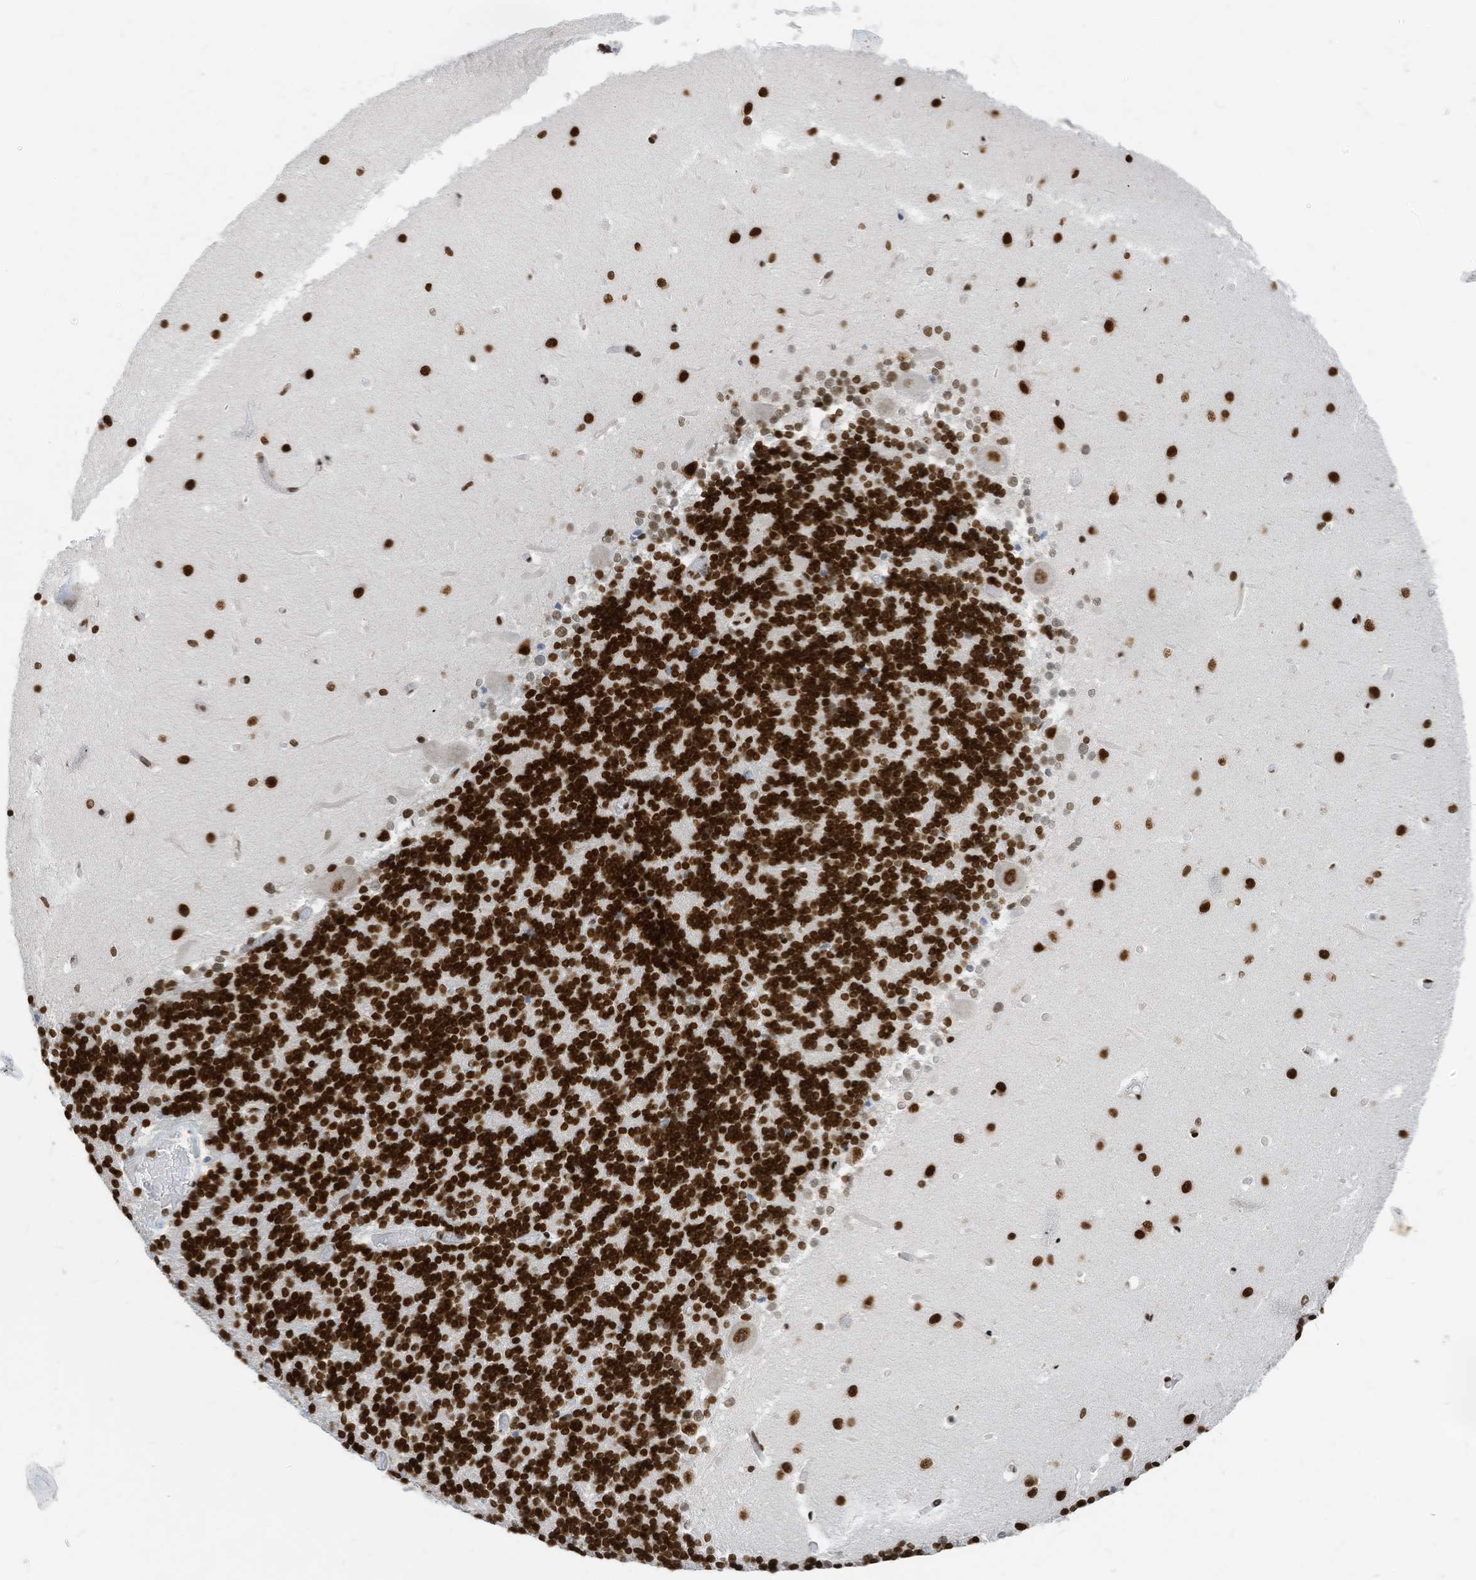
{"staining": {"intensity": "strong", "quantity": ">75%", "location": "nuclear"}, "tissue": "cerebellum", "cell_type": "Cells in granular layer", "image_type": "normal", "snomed": [{"axis": "morphology", "description": "Normal tissue, NOS"}, {"axis": "topography", "description": "Cerebellum"}], "caption": "Brown immunohistochemical staining in unremarkable cerebellum shows strong nuclear expression in about >75% of cells in granular layer. The protein of interest is shown in brown color, while the nuclei are stained blue.", "gene": "KHSRP", "patient": {"sex": "male", "age": 37}}